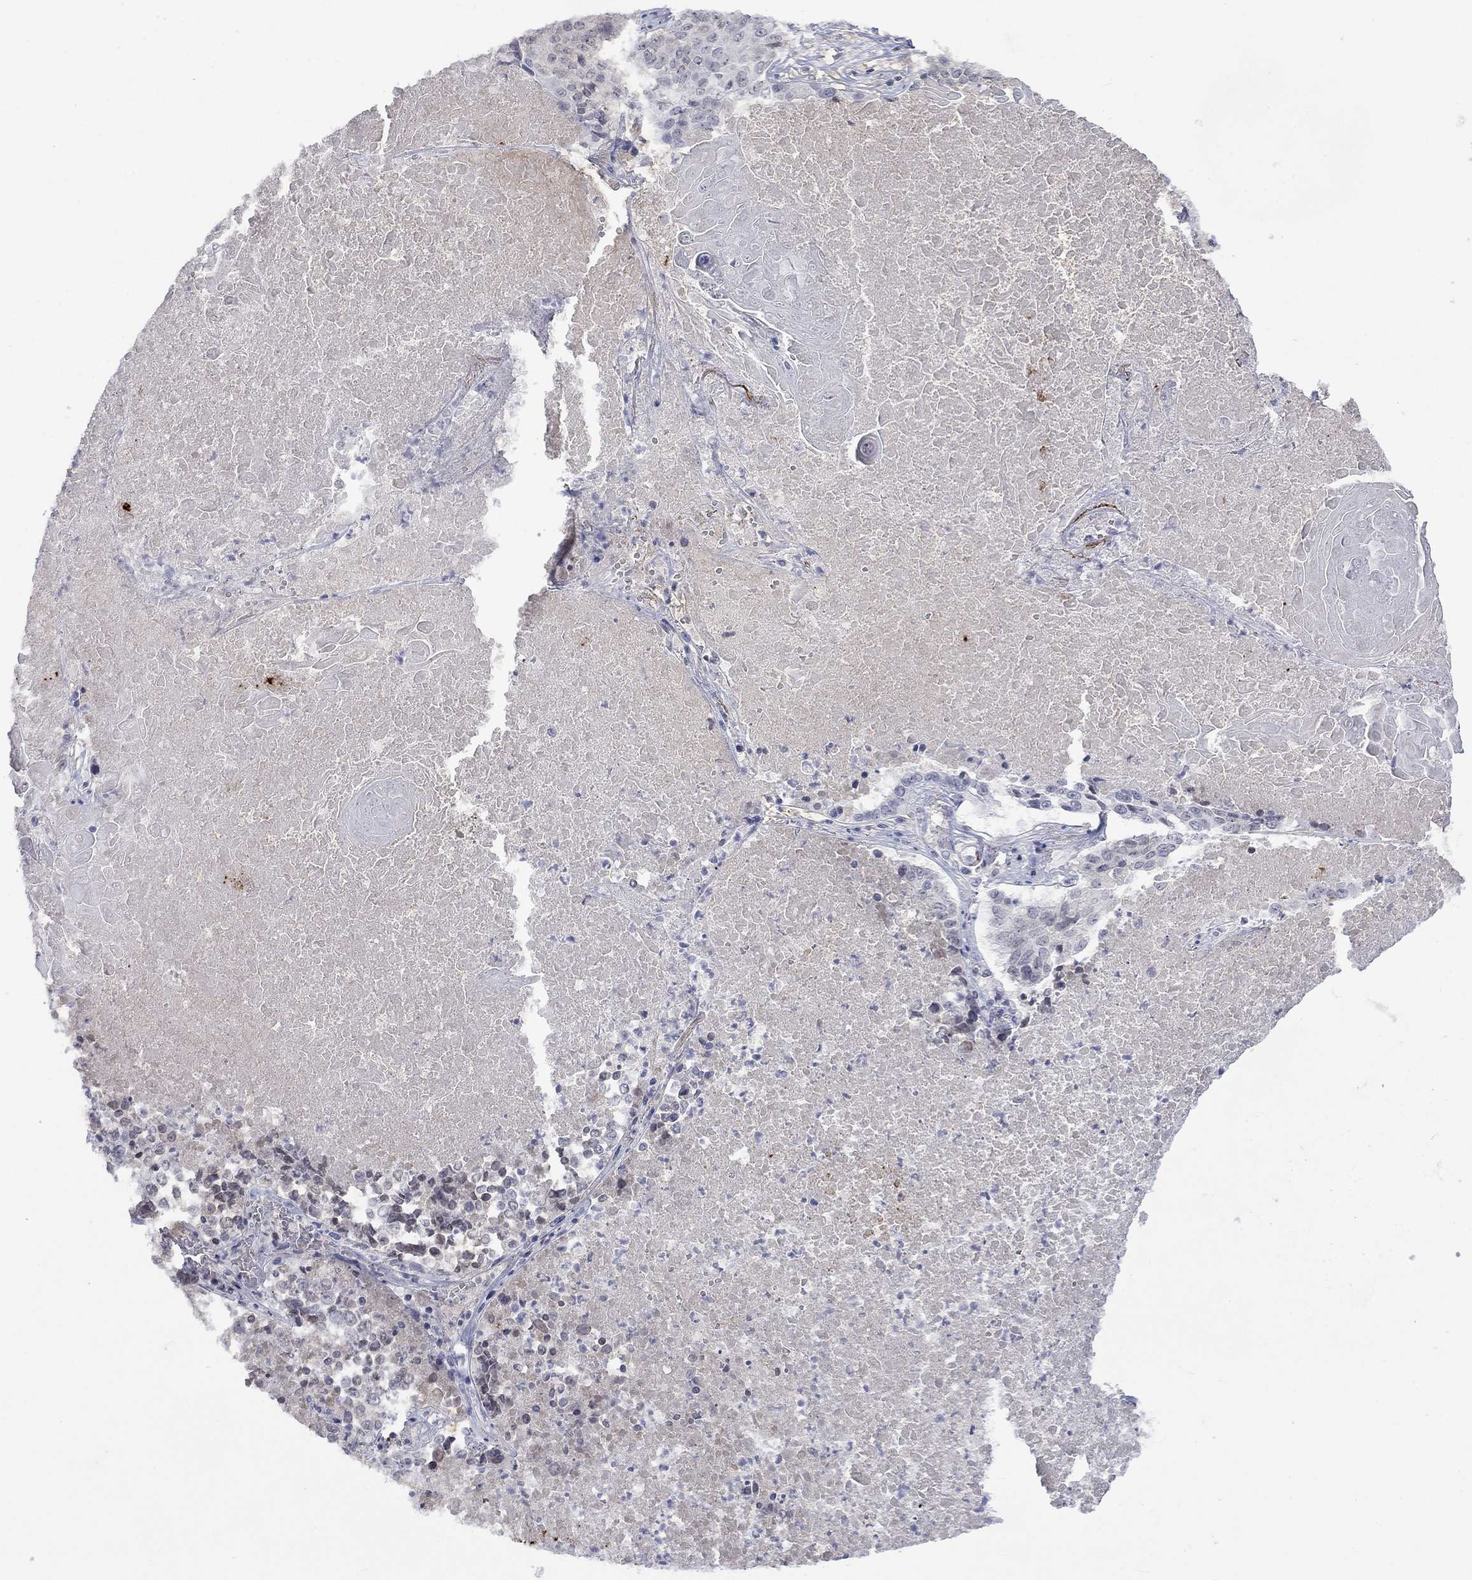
{"staining": {"intensity": "negative", "quantity": "none", "location": "none"}, "tissue": "lung cancer", "cell_type": "Tumor cells", "image_type": "cancer", "snomed": [{"axis": "morphology", "description": "Squamous cell carcinoma, NOS"}, {"axis": "topography", "description": "Lung"}], "caption": "An immunohistochemistry (IHC) photomicrograph of lung cancer is shown. There is no staining in tumor cells of lung cancer.", "gene": "NSMF", "patient": {"sex": "male", "age": 64}}